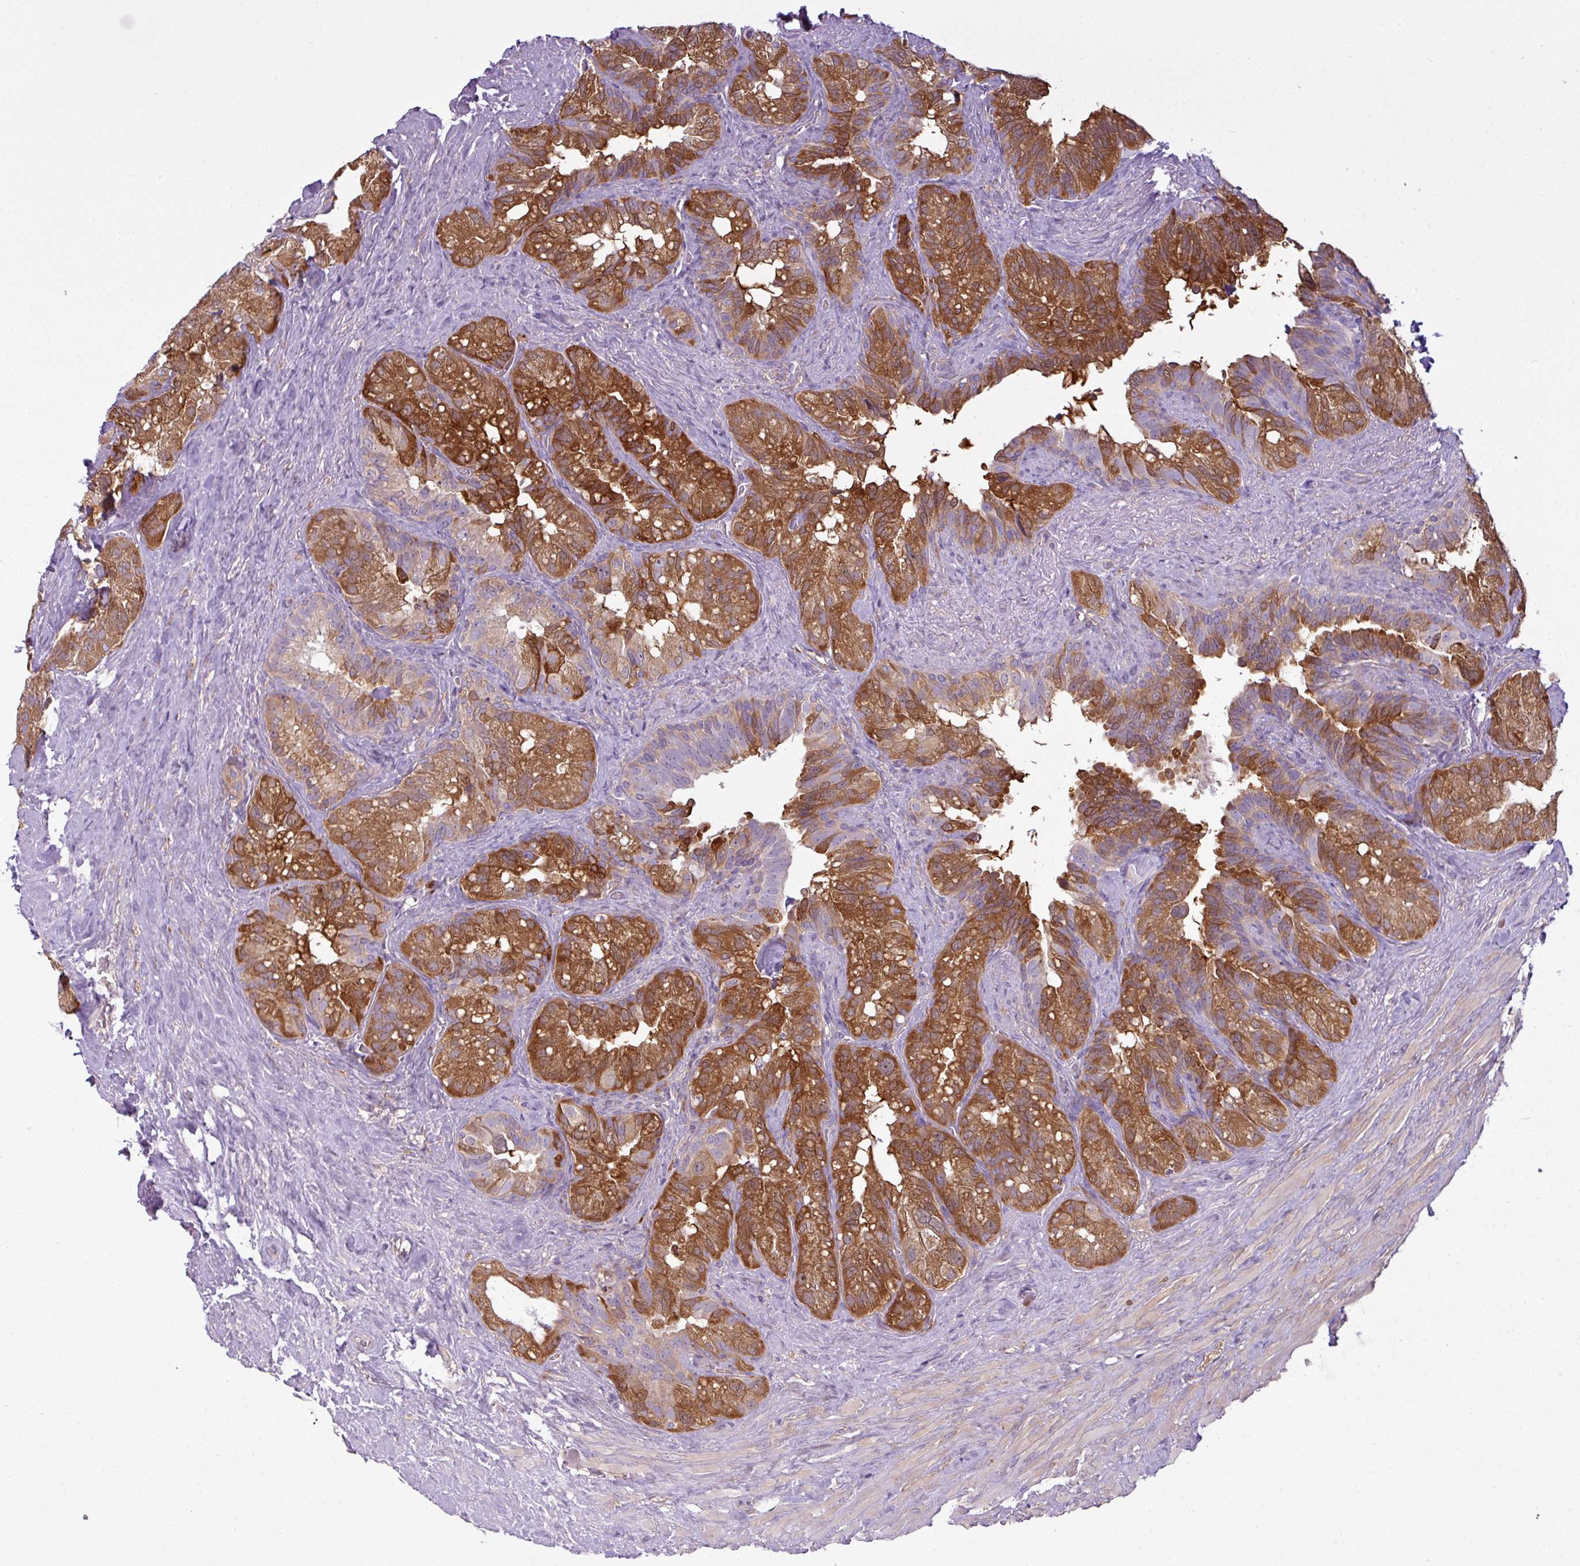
{"staining": {"intensity": "strong", "quantity": ">75%", "location": "cytoplasmic/membranous"}, "tissue": "seminal vesicle", "cell_type": "Glandular cells", "image_type": "normal", "snomed": [{"axis": "morphology", "description": "Normal tissue, NOS"}, {"axis": "topography", "description": "Seminal veicle"}], "caption": "Protein staining reveals strong cytoplasmic/membranous expression in about >75% of glandular cells in unremarkable seminal vesicle.", "gene": "CAMK2A", "patient": {"sex": "male", "age": 60}}